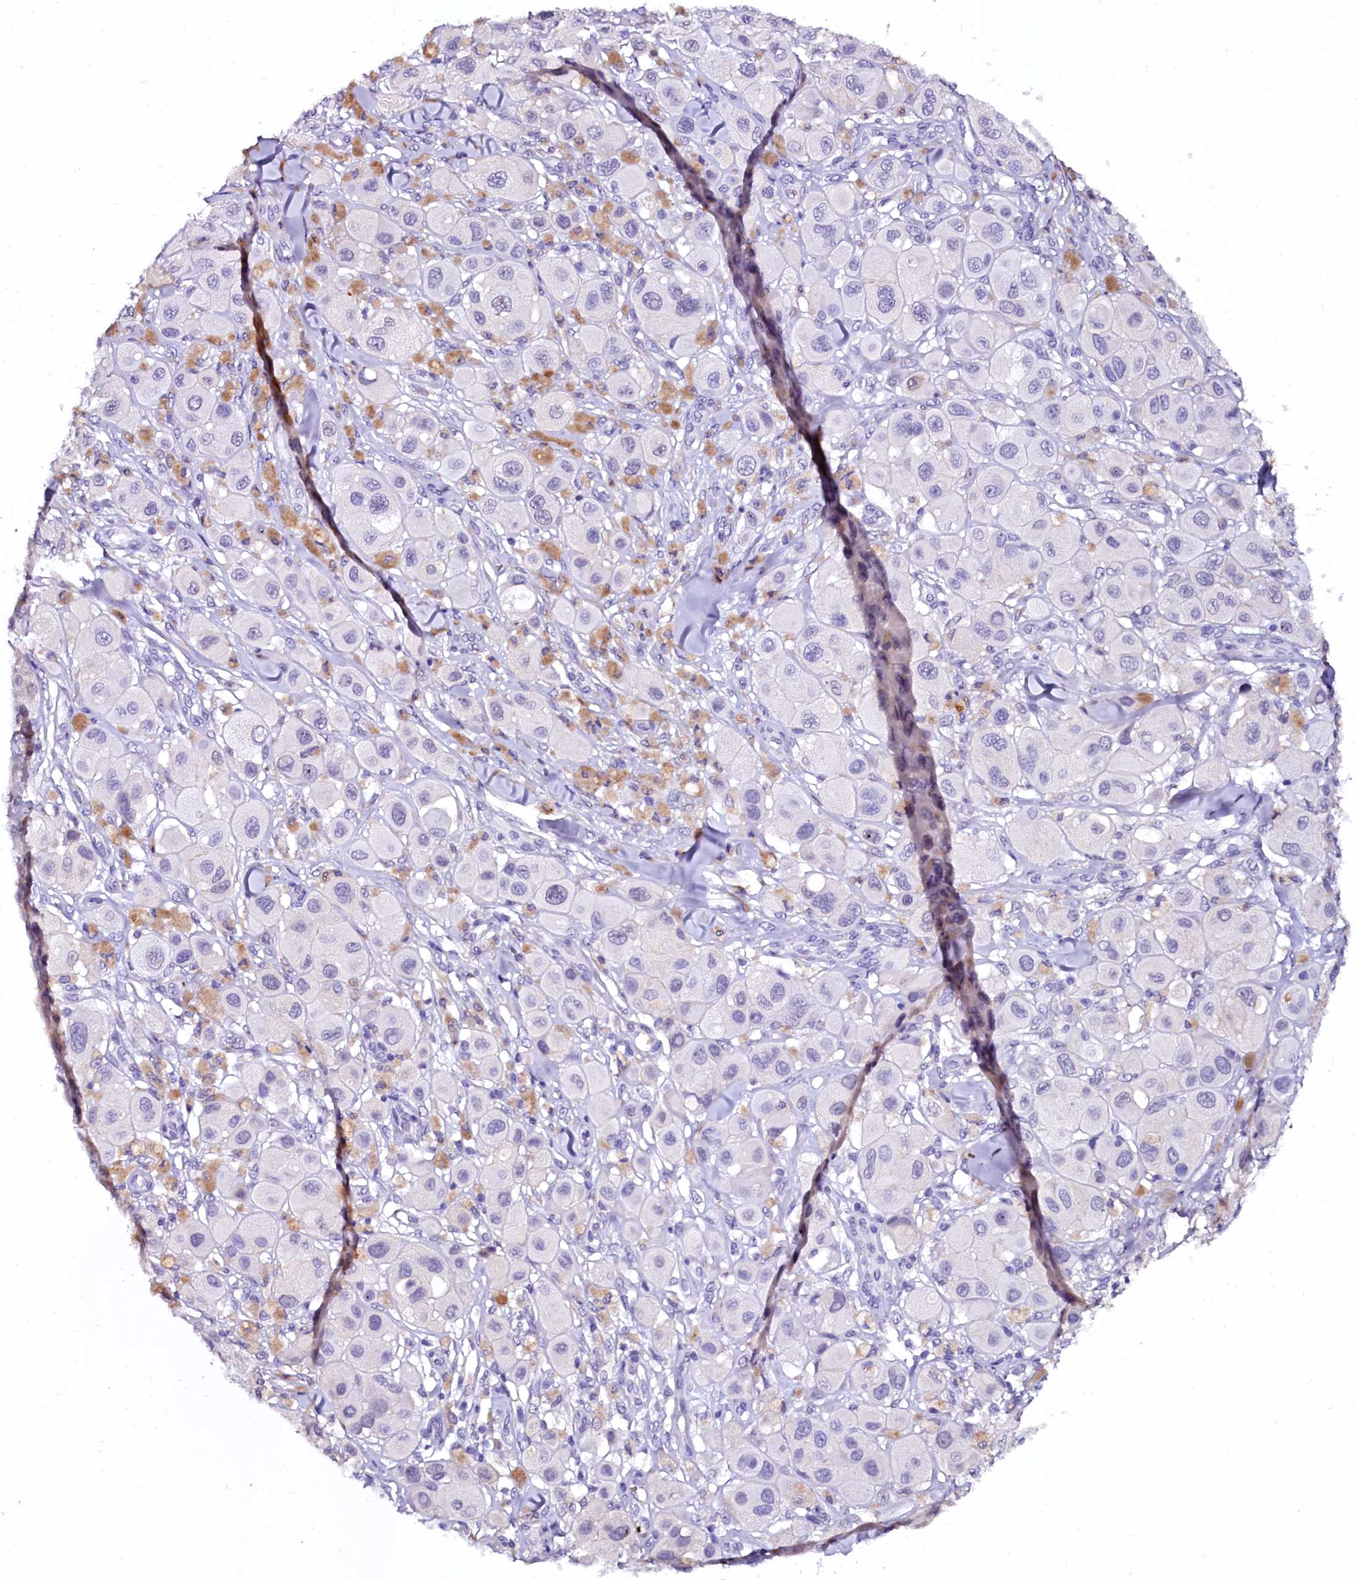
{"staining": {"intensity": "negative", "quantity": "none", "location": "none"}, "tissue": "melanoma", "cell_type": "Tumor cells", "image_type": "cancer", "snomed": [{"axis": "morphology", "description": "Malignant melanoma, Metastatic site"}, {"axis": "topography", "description": "Skin"}], "caption": "This is an immunohistochemistry photomicrograph of melanoma. There is no staining in tumor cells.", "gene": "CTDSPL2", "patient": {"sex": "male", "age": 41}}